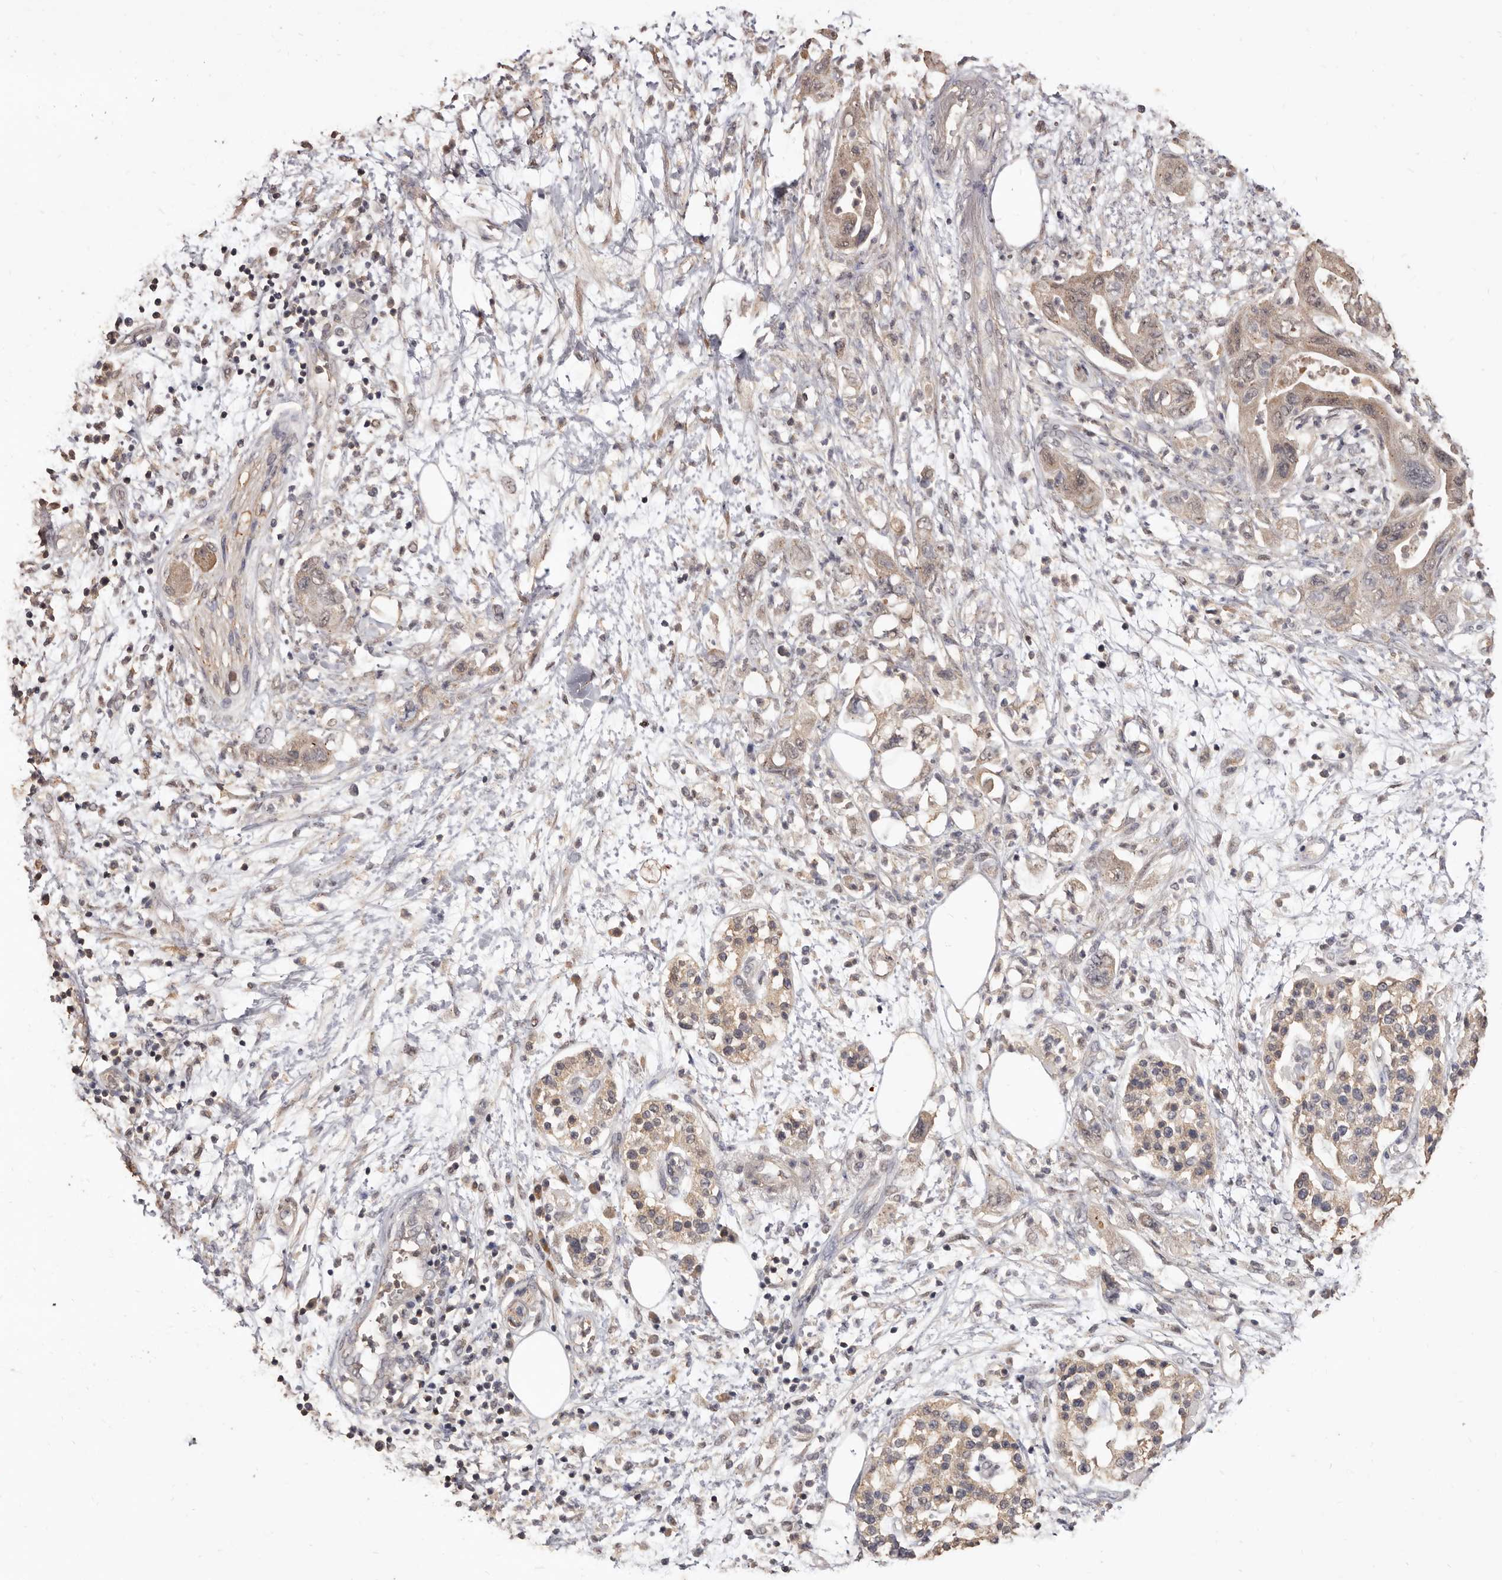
{"staining": {"intensity": "weak", "quantity": "25%-75%", "location": "cytoplasmic/membranous"}, "tissue": "pancreatic cancer", "cell_type": "Tumor cells", "image_type": "cancer", "snomed": [{"axis": "morphology", "description": "Adenocarcinoma, NOS"}, {"axis": "topography", "description": "Pancreas"}], "caption": "This image shows adenocarcinoma (pancreatic) stained with immunohistochemistry to label a protein in brown. The cytoplasmic/membranous of tumor cells show weak positivity for the protein. Nuclei are counter-stained blue.", "gene": "INAVA", "patient": {"sex": "female", "age": 73}}